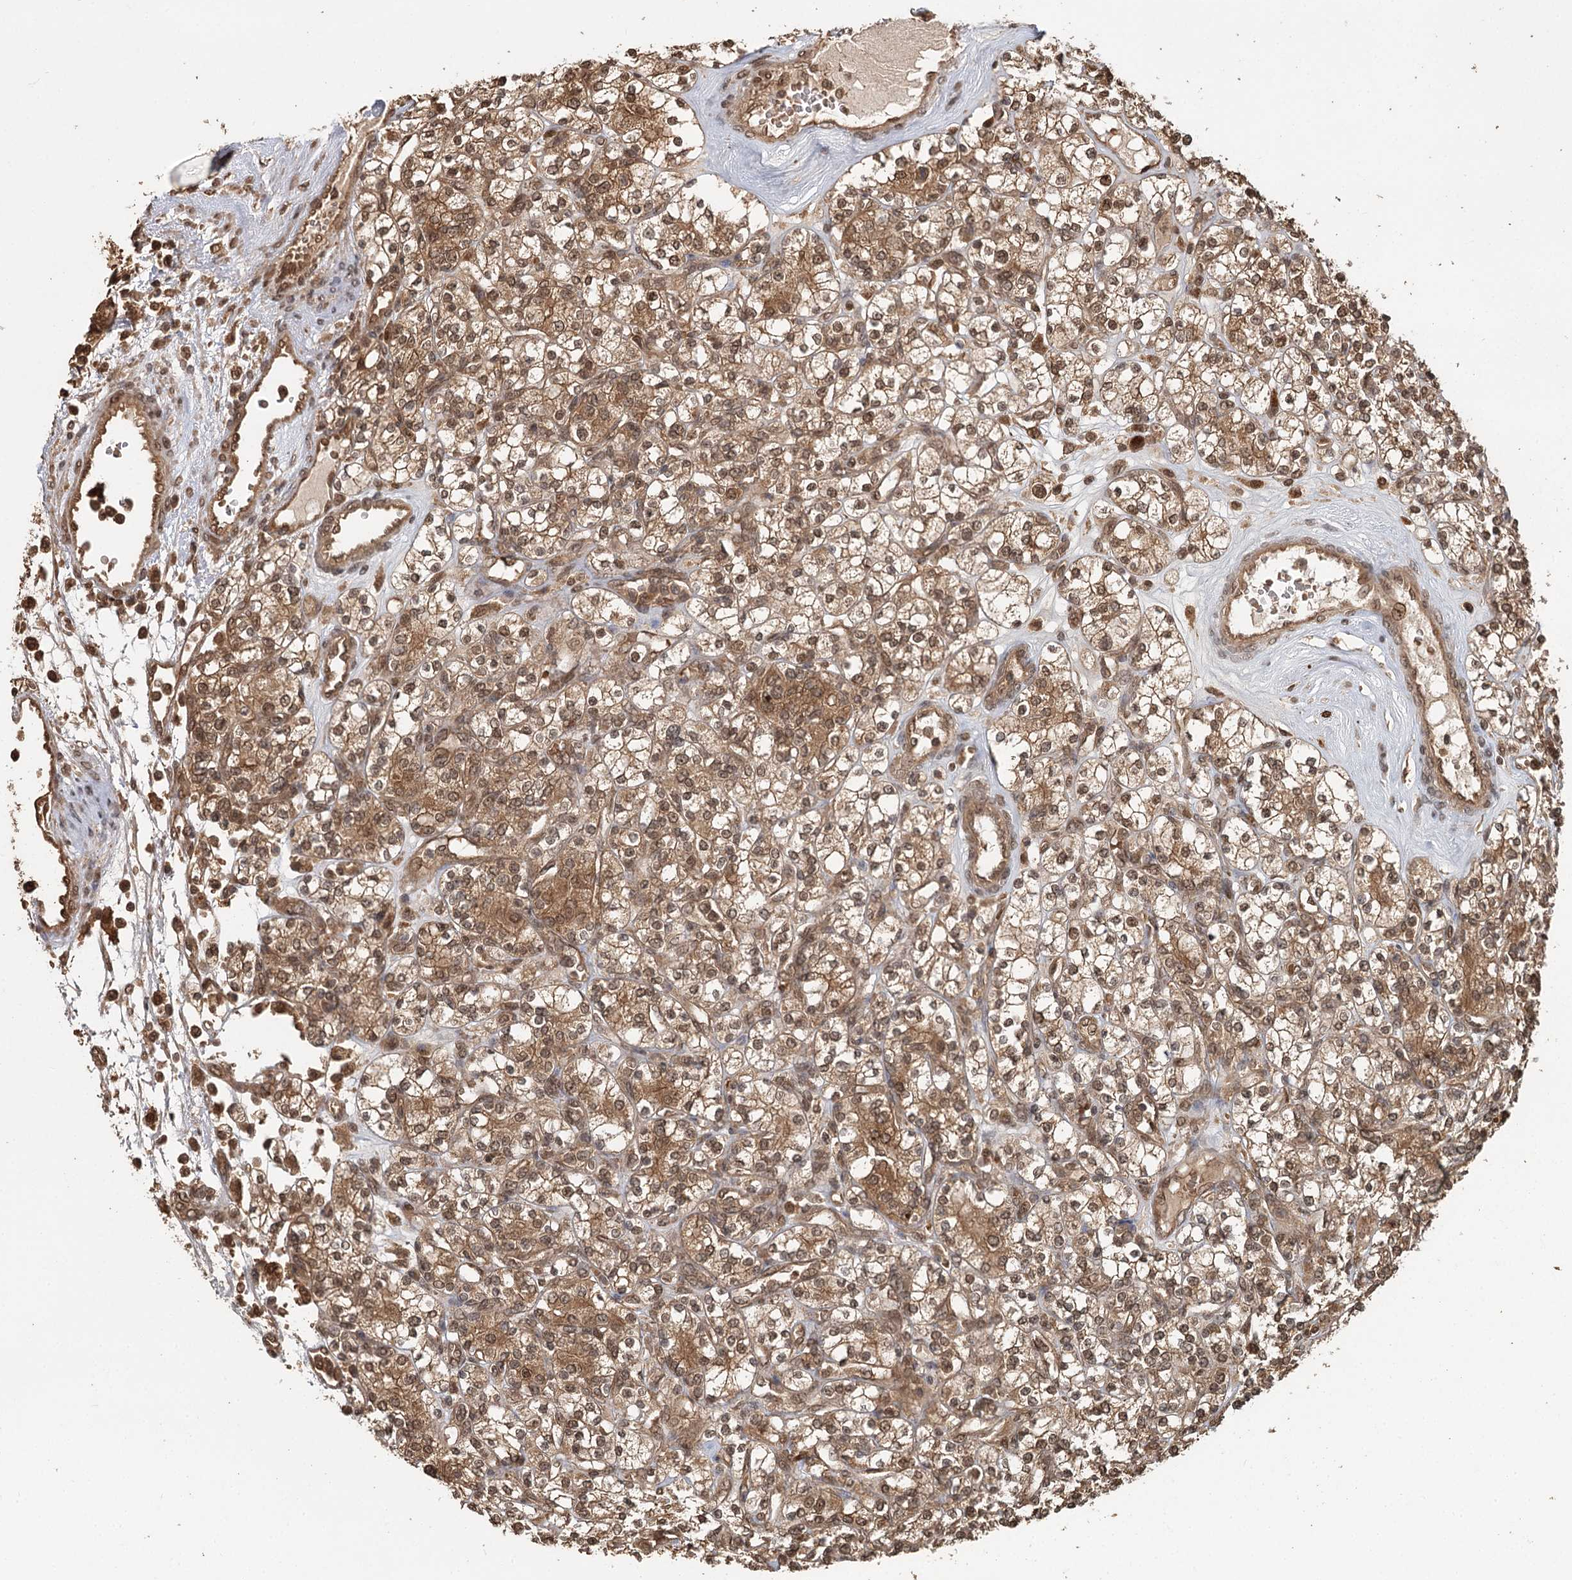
{"staining": {"intensity": "moderate", "quantity": ">75%", "location": "cytoplasmic/membranous,nuclear"}, "tissue": "renal cancer", "cell_type": "Tumor cells", "image_type": "cancer", "snomed": [{"axis": "morphology", "description": "Adenocarcinoma, NOS"}, {"axis": "topography", "description": "Kidney"}], "caption": "A photomicrograph of renal cancer stained for a protein reveals moderate cytoplasmic/membranous and nuclear brown staining in tumor cells.", "gene": "N6AMT1", "patient": {"sex": "male", "age": 77}}